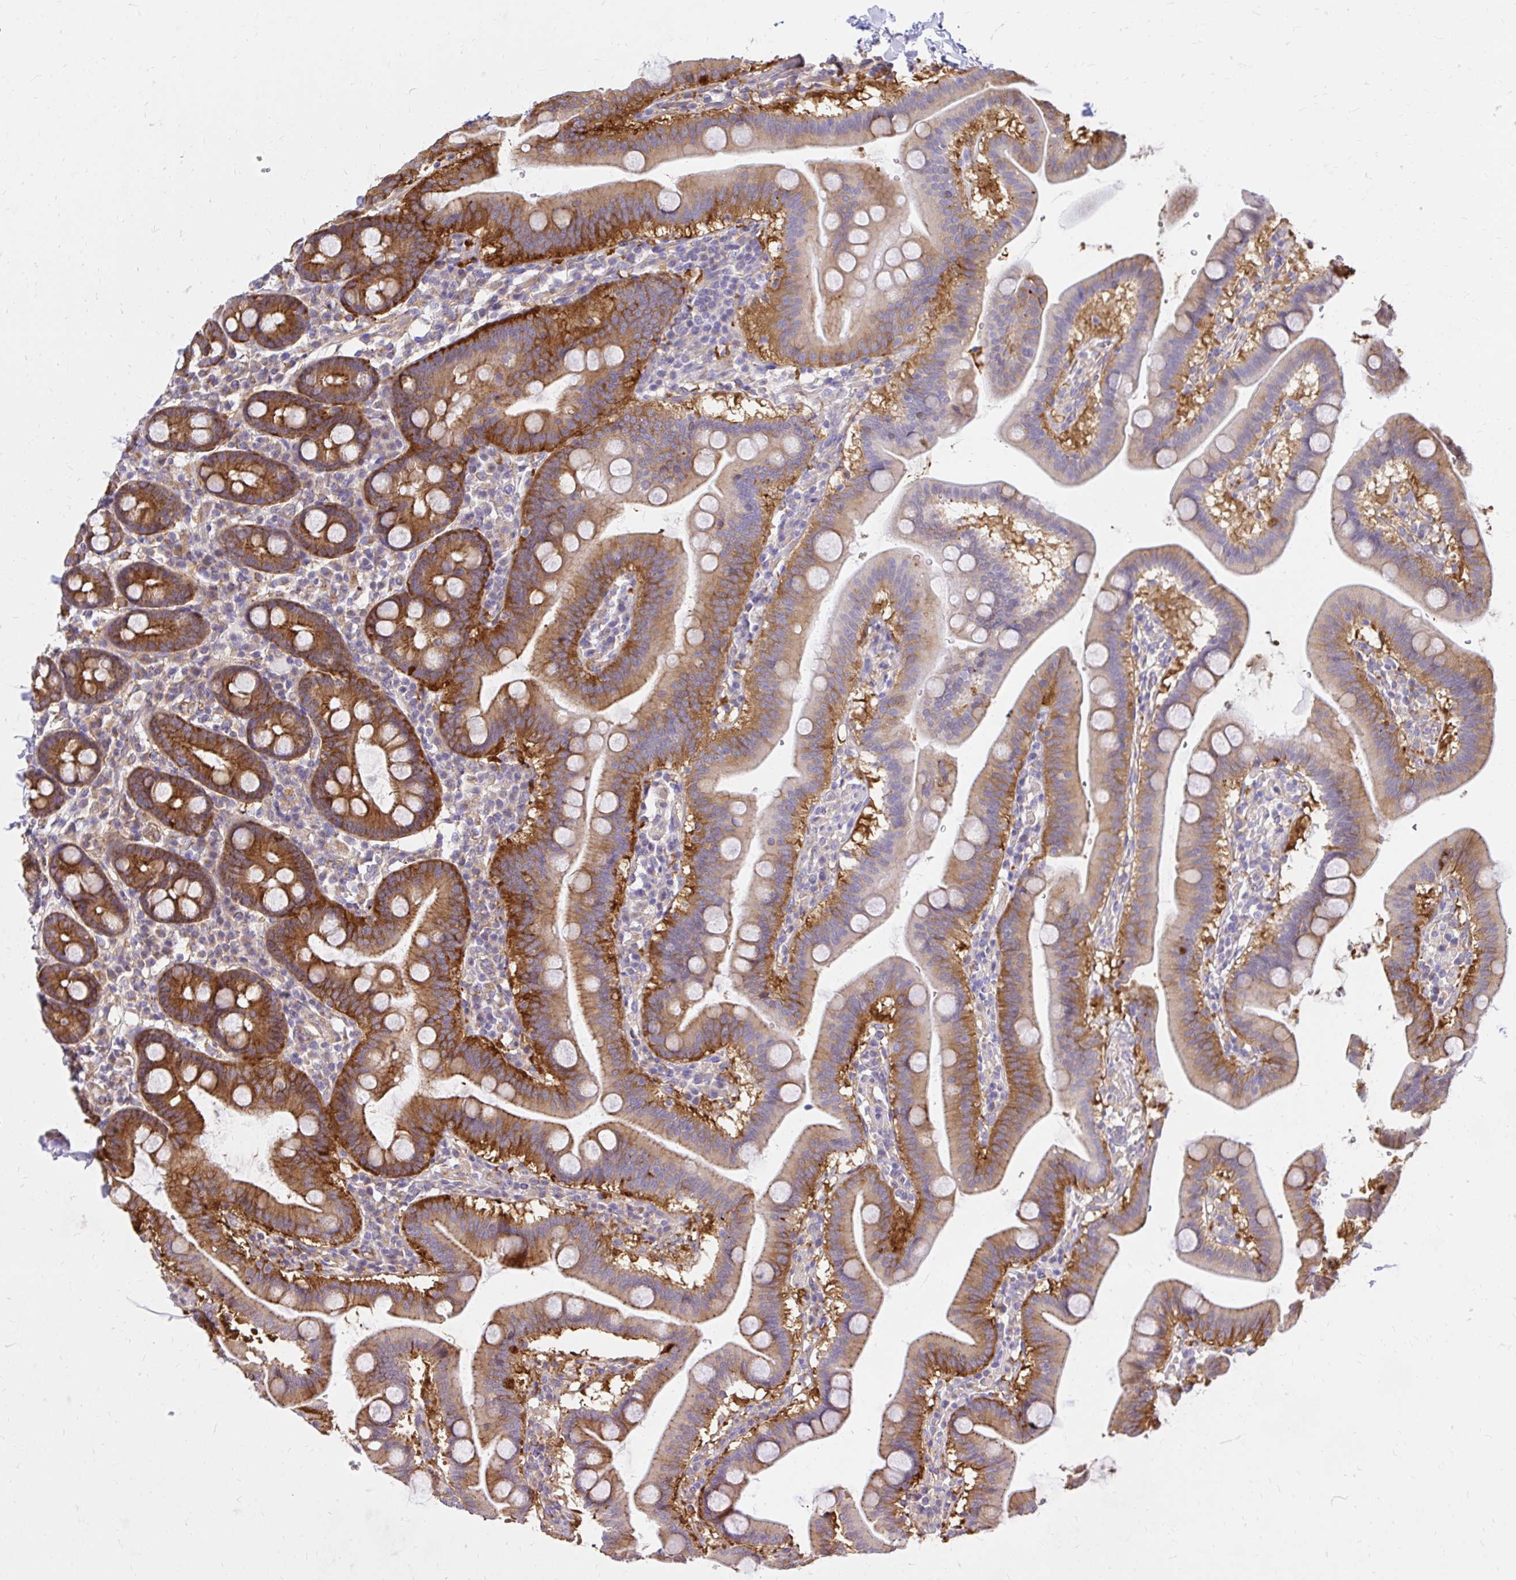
{"staining": {"intensity": "moderate", "quantity": ">75%", "location": "cytoplasmic/membranous"}, "tissue": "duodenum", "cell_type": "Glandular cells", "image_type": "normal", "snomed": [{"axis": "morphology", "description": "Normal tissue, NOS"}, {"axis": "topography", "description": "Pancreas"}, {"axis": "topography", "description": "Duodenum"}], "caption": "Glandular cells display medium levels of moderate cytoplasmic/membranous positivity in approximately >75% of cells in normal human duodenum. (brown staining indicates protein expression, while blue staining denotes nuclei).", "gene": "ABCB10", "patient": {"sex": "male", "age": 59}}